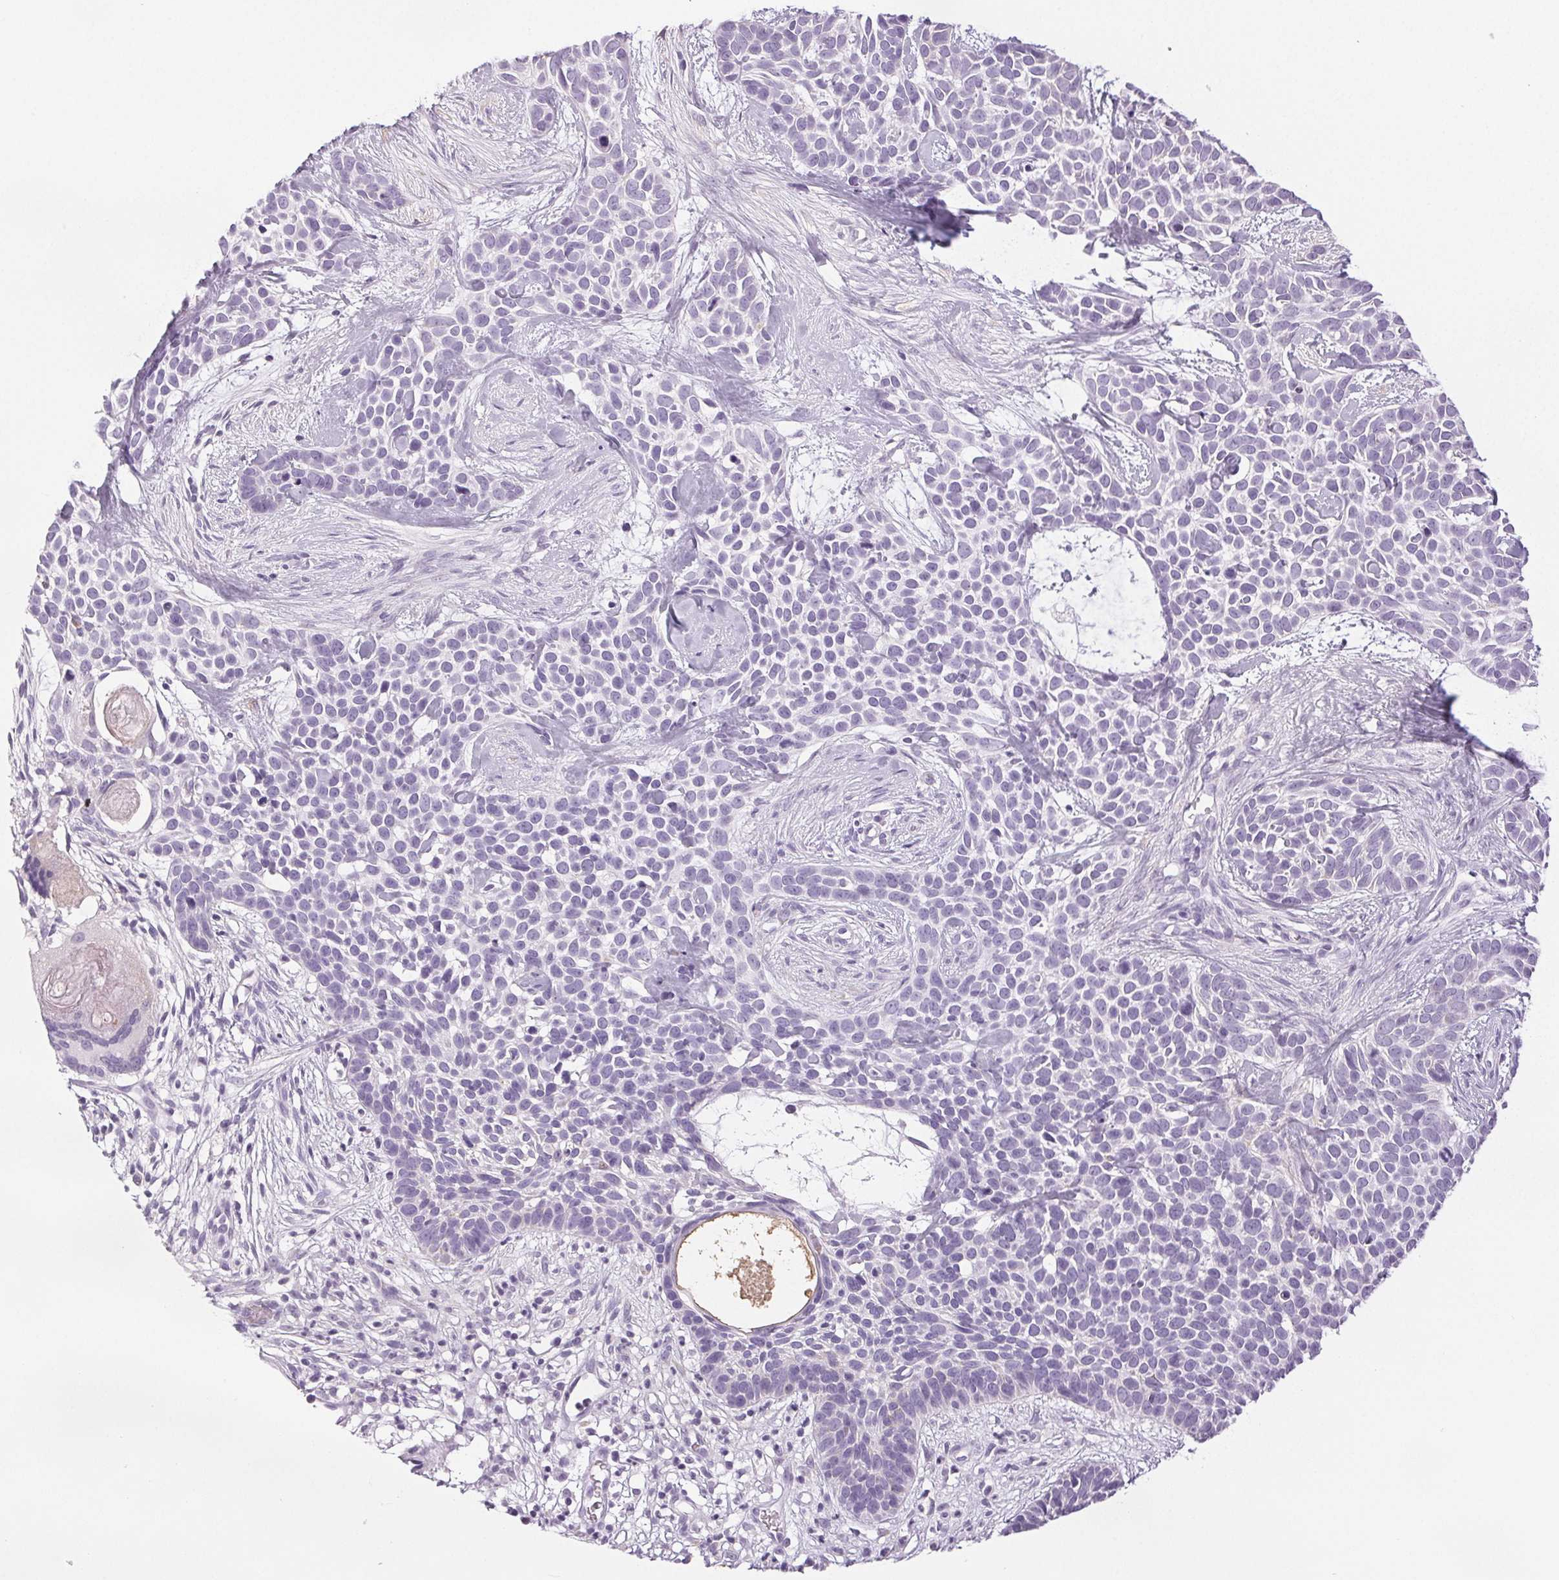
{"staining": {"intensity": "negative", "quantity": "none", "location": "none"}, "tissue": "skin cancer", "cell_type": "Tumor cells", "image_type": "cancer", "snomed": [{"axis": "morphology", "description": "Basal cell carcinoma"}, {"axis": "topography", "description": "Skin"}], "caption": "Skin cancer was stained to show a protein in brown. There is no significant expression in tumor cells.", "gene": "COL7A1", "patient": {"sex": "male", "age": 69}}